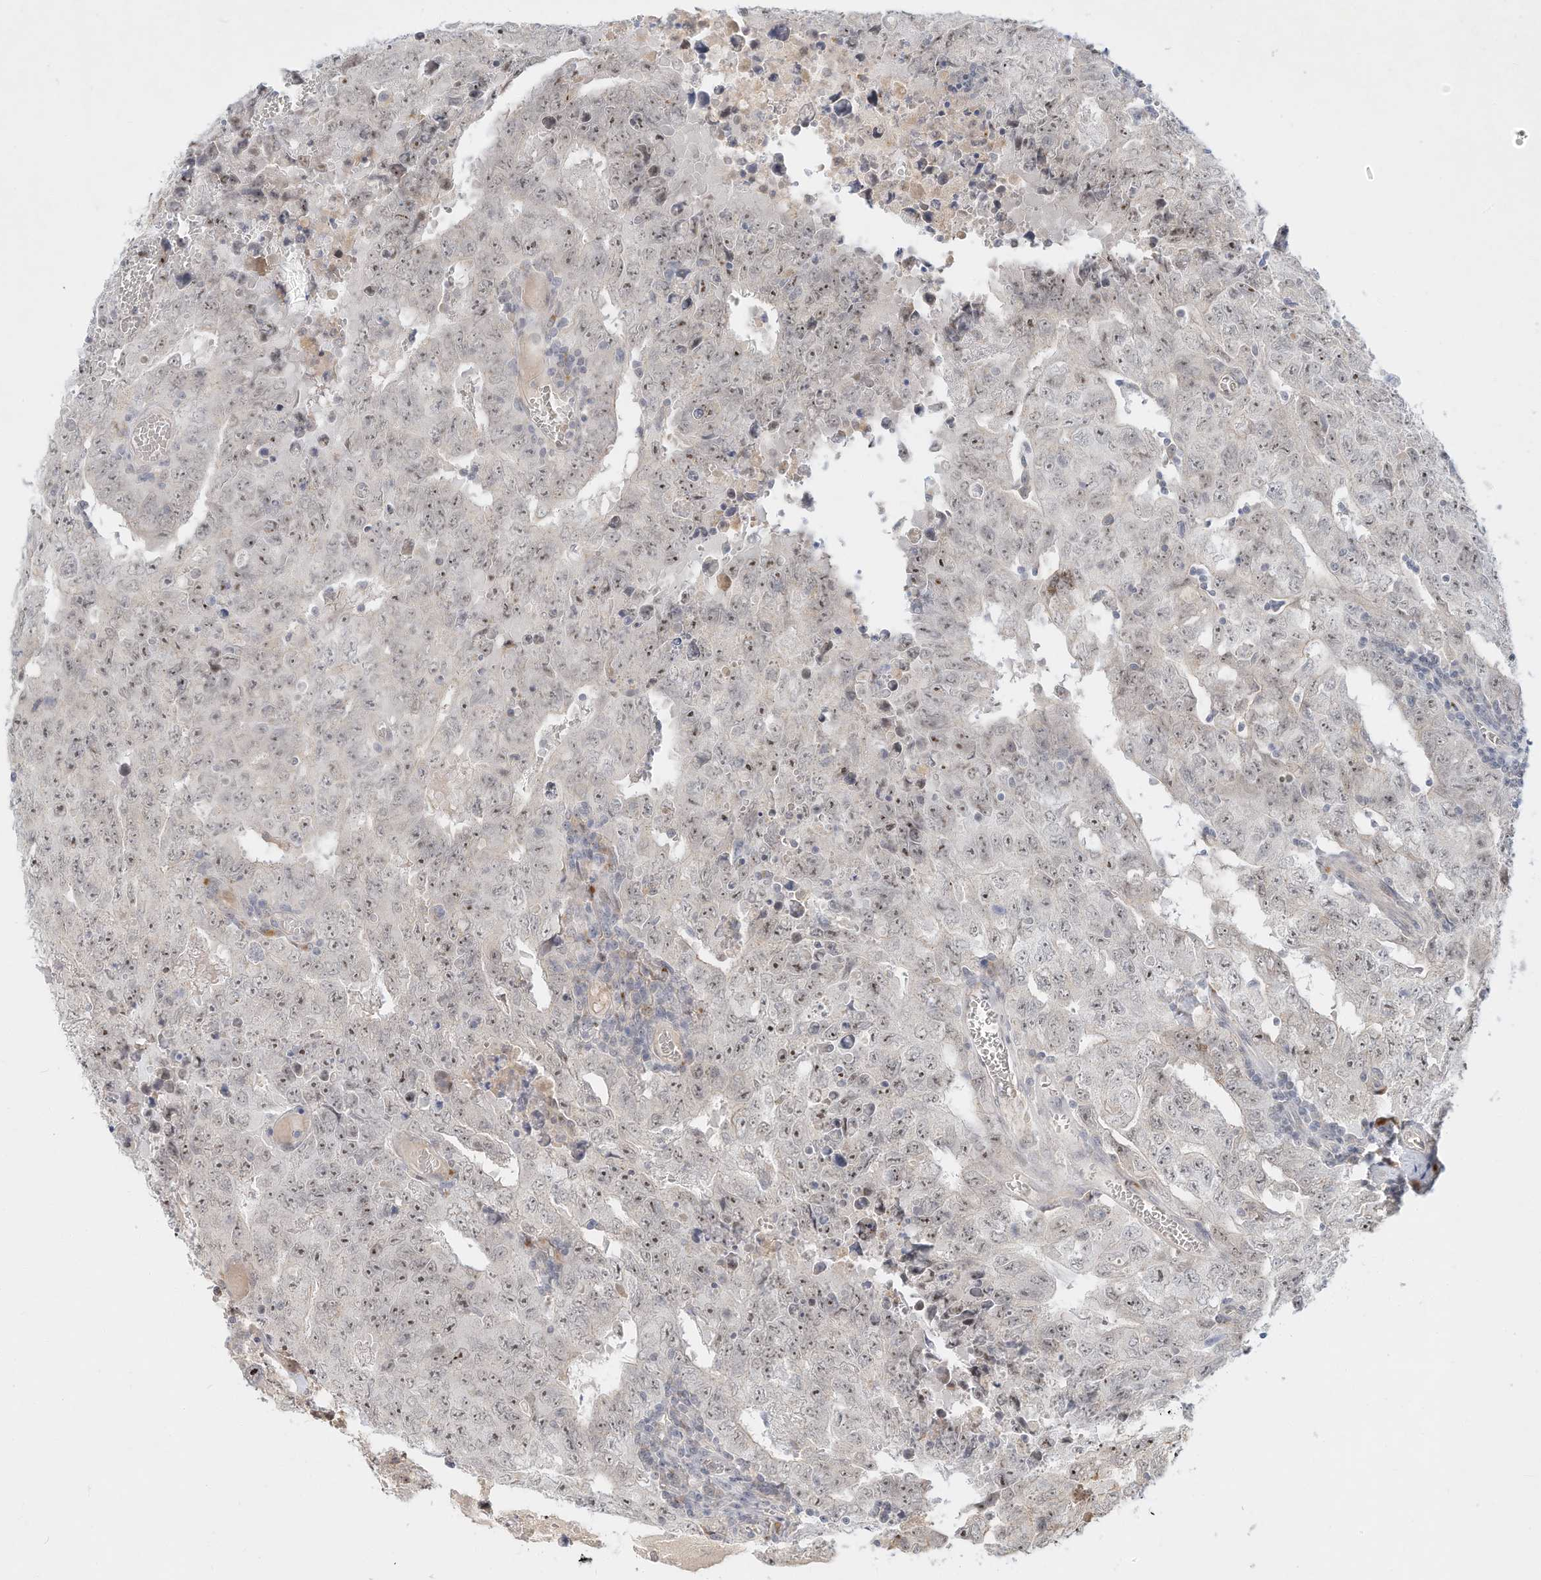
{"staining": {"intensity": "moderate", "quantity": "<25%", "location": "nuclear"}, "tissue": "testis cancer", "cell_type": "Tumor cells", "image_type": "cancer", "snomed": [{"axis": "morphology", "description": "Carcinoma, Embryonal, NOS"}, {"axis": "topography", "description": "Testis"}], "caption": "DAB immunohistochemical staining of testis cancer reveals moderate nuclear protein positivity in about <25% of tumor cells. (DAB (3,3'-diaminobenzidine) = brown stain, brightfield microscopy at high magnification).", "gene": "PAK6", "patient": {"sex": "male", "age": 26}}